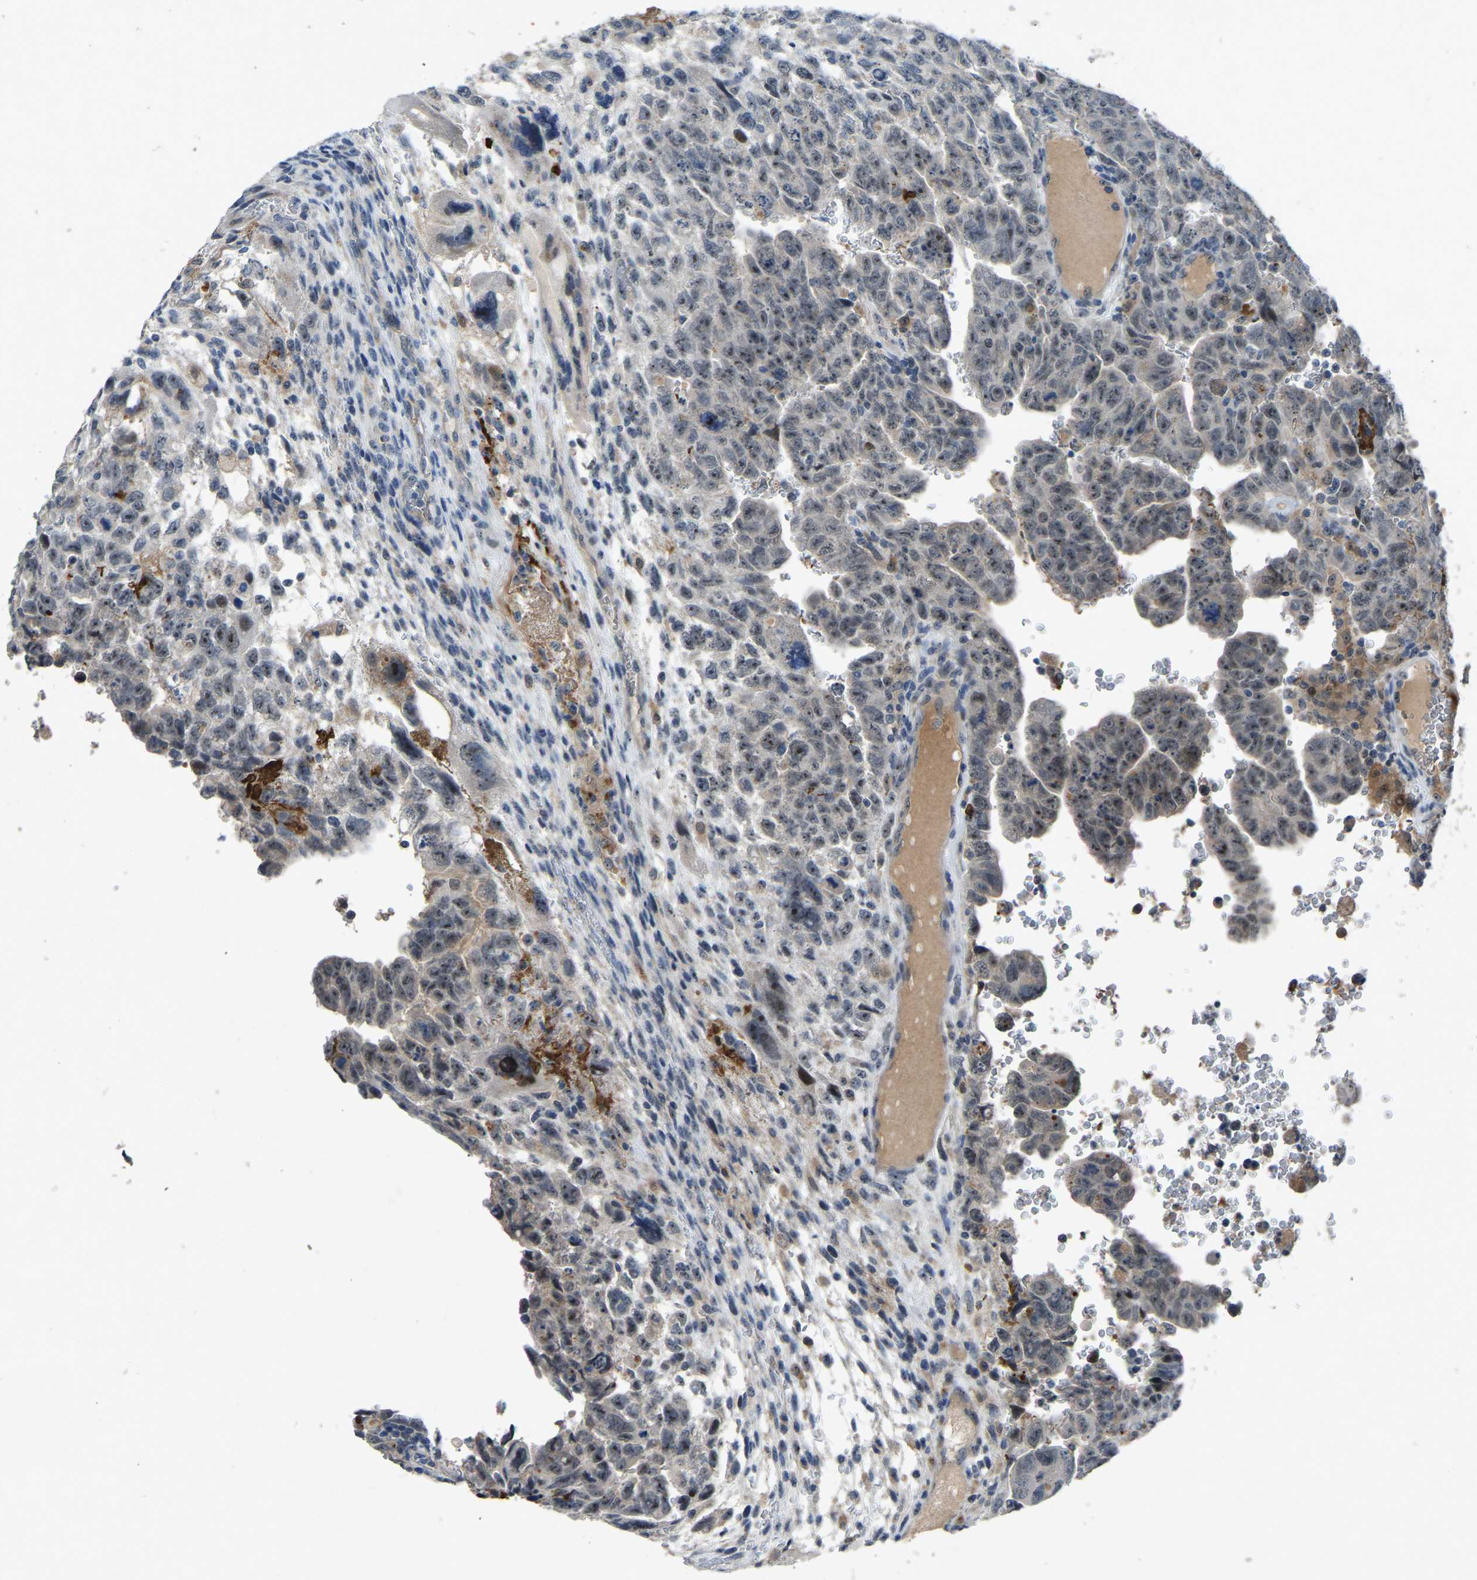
{"staining": {"intensity": "negative", "quantity": "none", "location": "none"}, "tissue": "testis cancer", "cell_type": "Tumor cells", "image_type": "cancer", "snomed": [{"axis": "morphology", "description": "Carcinoma, Embryonal, NOS"}, {"axis": "topography", "description": "Testis"}], "caption": "Tumor cells are negative for brown protein staining in testis embryonal carcinoma.", "gene": "FHIT", "patient": {"sex": "male", "age": 28}}